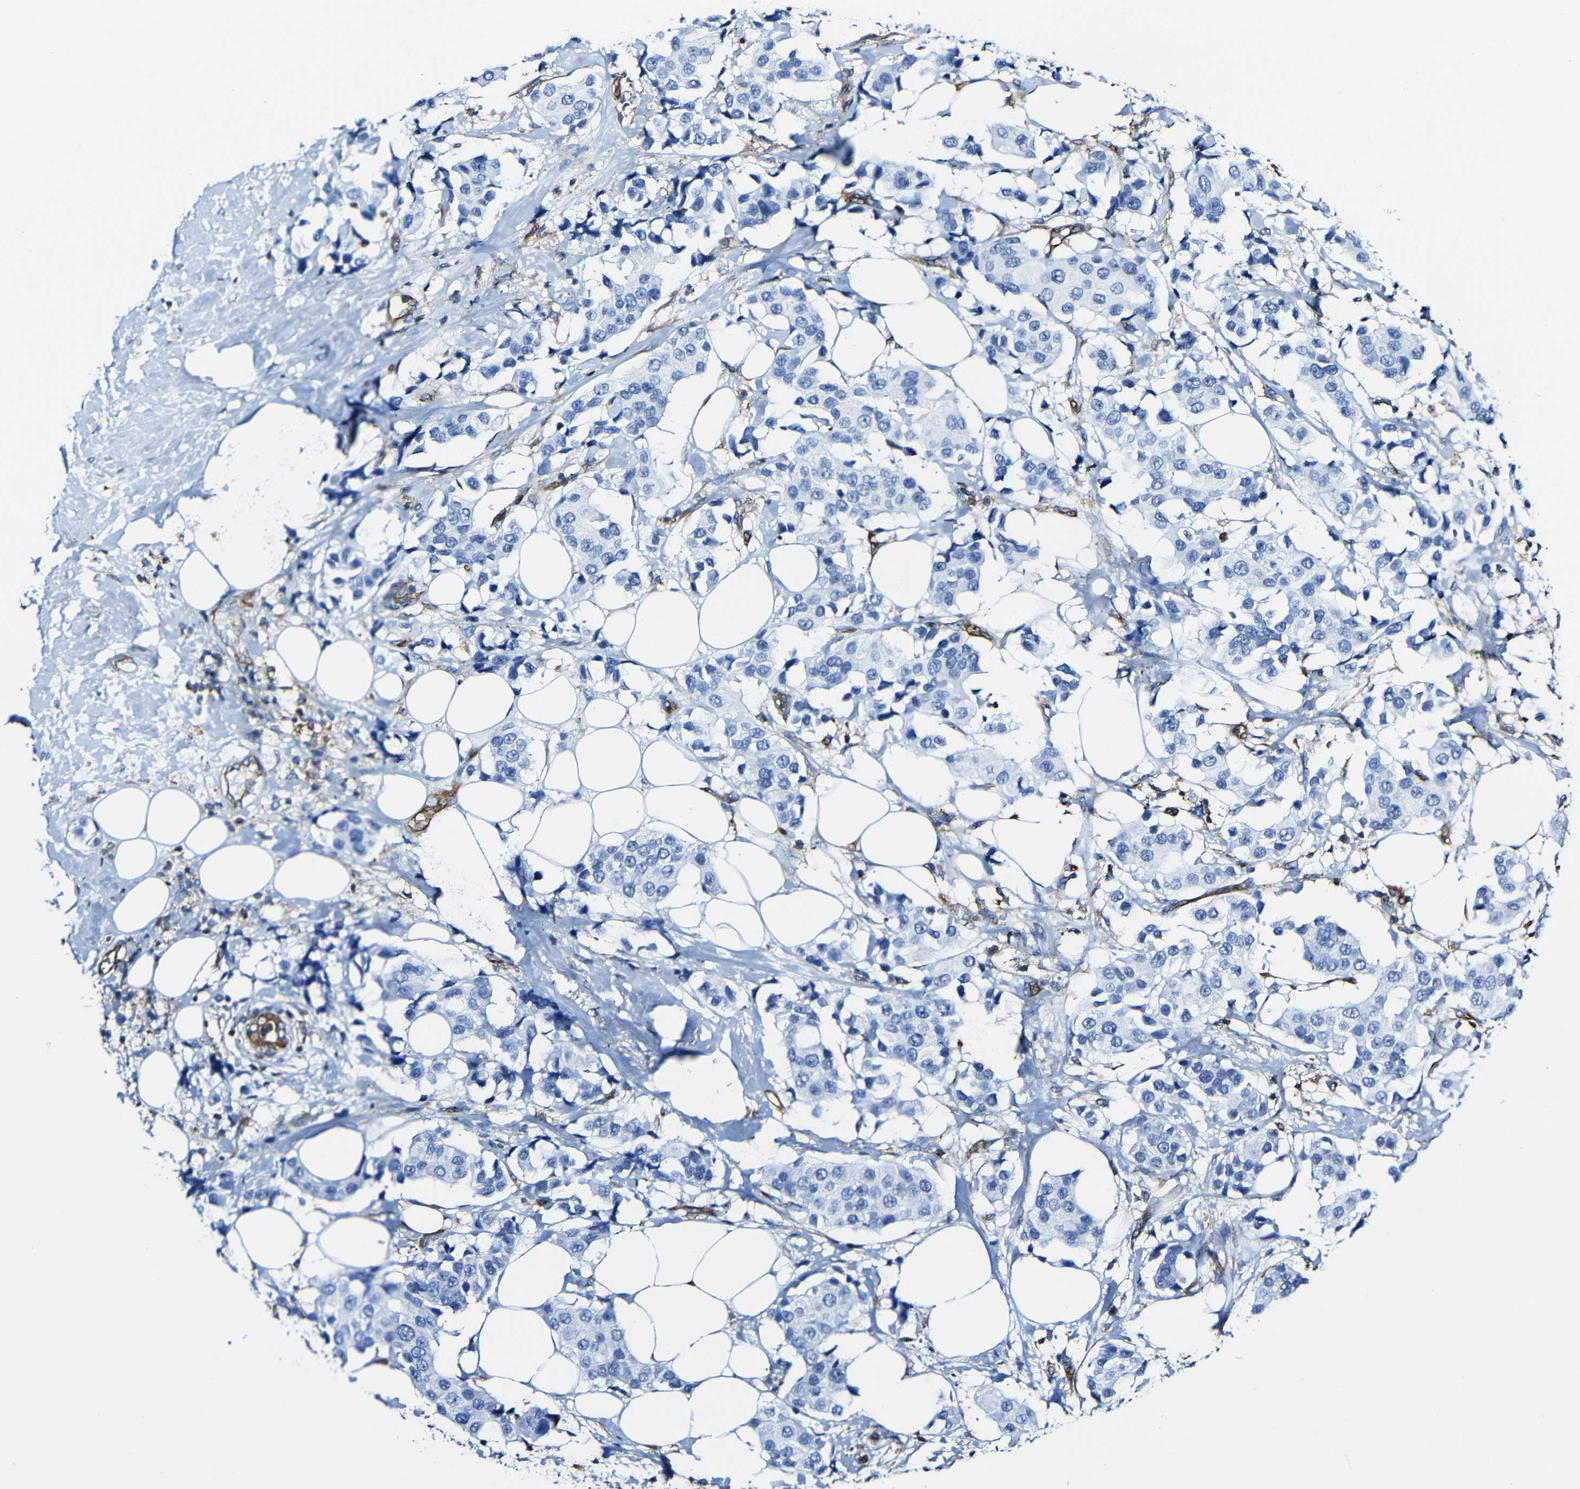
{"staining": {"intensity": "negative", "quantity": "none", "location": "none"}, "tissue": "breast cancer", "cell_type": "Tumor cells", "image_type": "cancer", "snomed": [{"axis": "morphology", "description": "Normal tissue, NOS"}, {"axis": "morphology", "description": "Duct carcinoma"}, {"axis": "topography", "description": "Breast"}], "caption": "This is an immunohistochemistry (IHC) photomicrograph of intraductal carcinoma (breast). There is no positivity in tumor cells.", "gene": "MSN", "patient": {"sex": "female", "age": 39}}